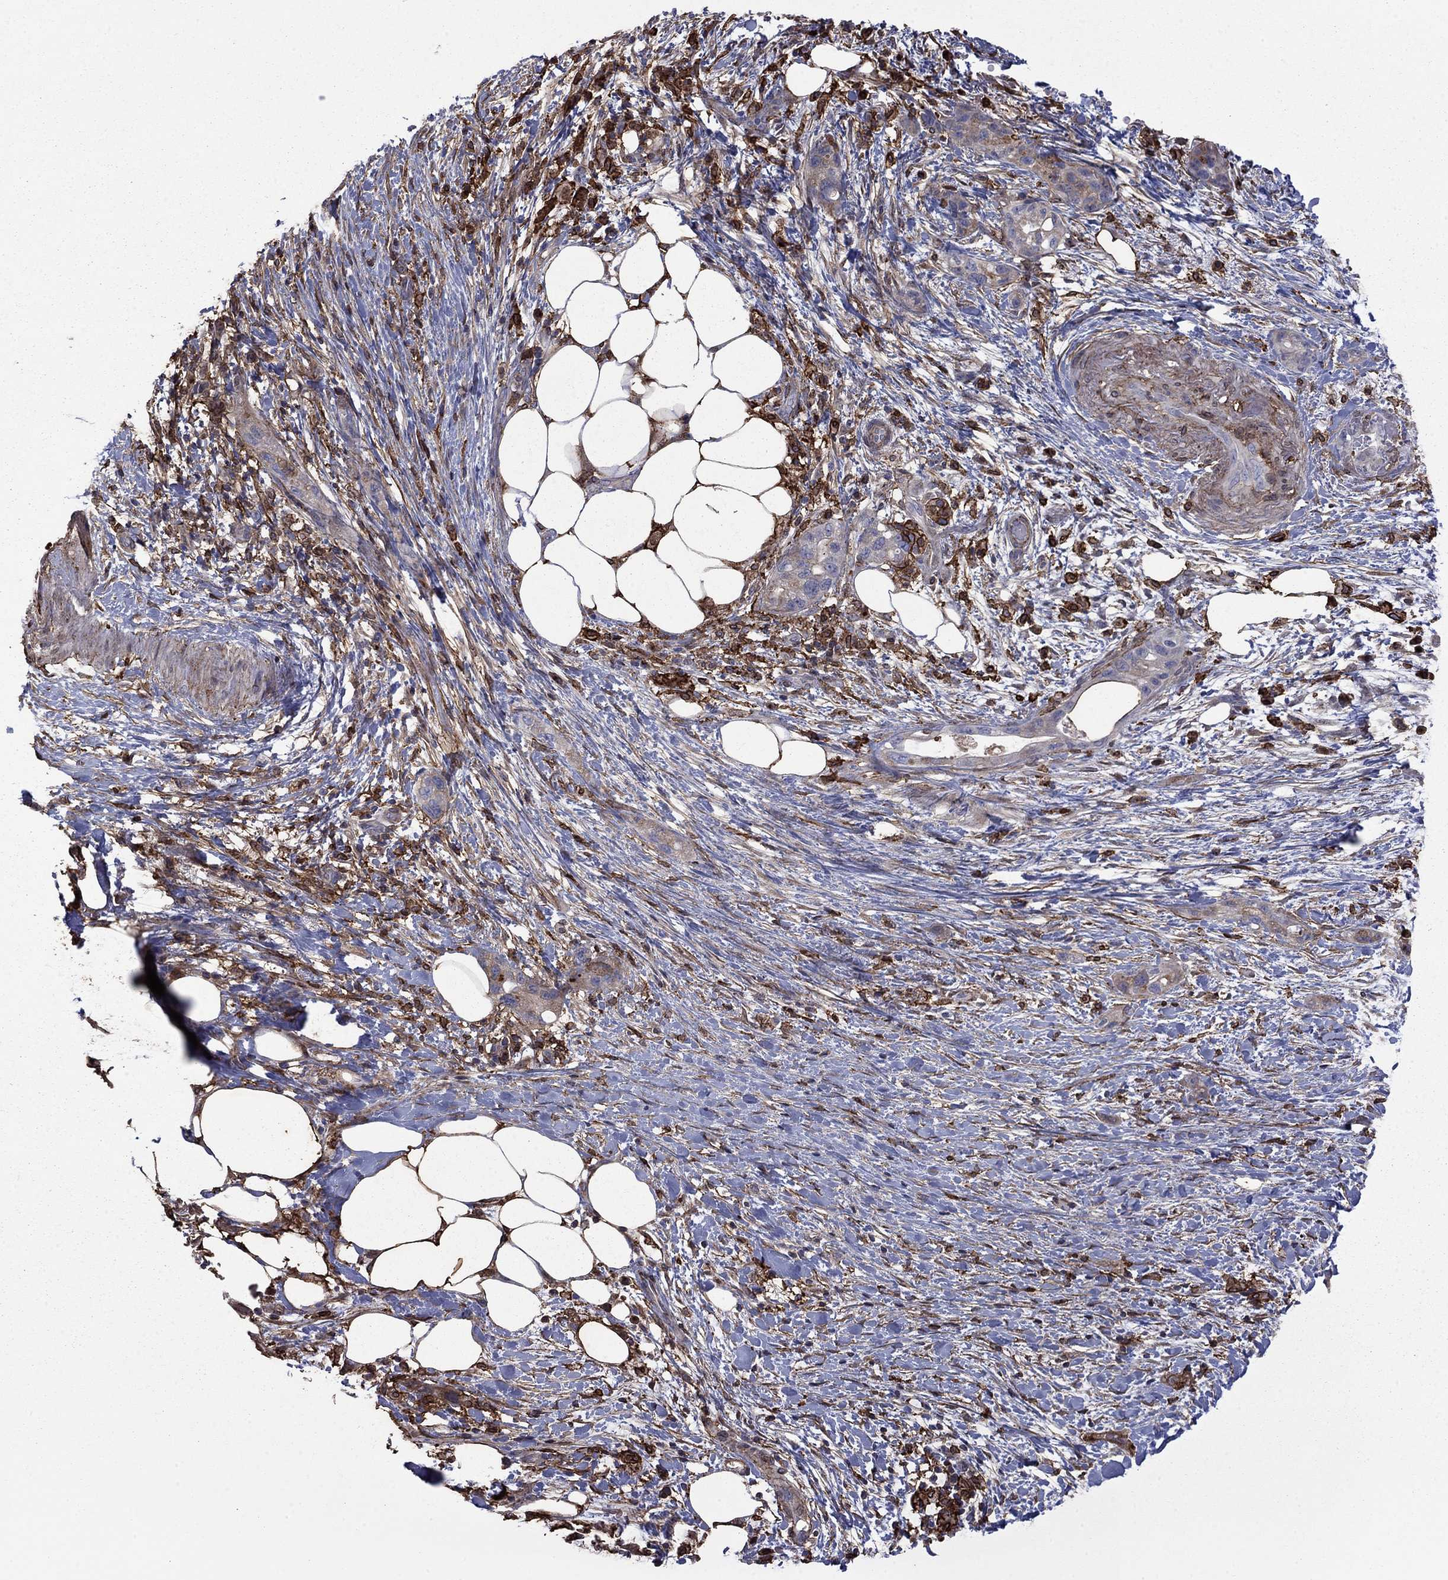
{"staining": {"intensity": "moderate", "quantity": "25%-75%", "location": "cytoplasmic/membranous"}, "tissue": "pancreatic cancer", "cell_type": "Tumor cells", "image_type": "cancer", "snomed": [{"axis": "morphology", "description": "Adenocarcinoma, NOS"}, {"axis": "topography", "description": "Pancreas"}], "caption": "There is medium levels of moderate cytoplasmic/membranous expression in tumor cells of adenocarcinoma (pancreatic), as demonstrated by immunohistochemical staining (brown color).", "gene": "PLAU", "patient": {"sex": "female", "age": 72}}